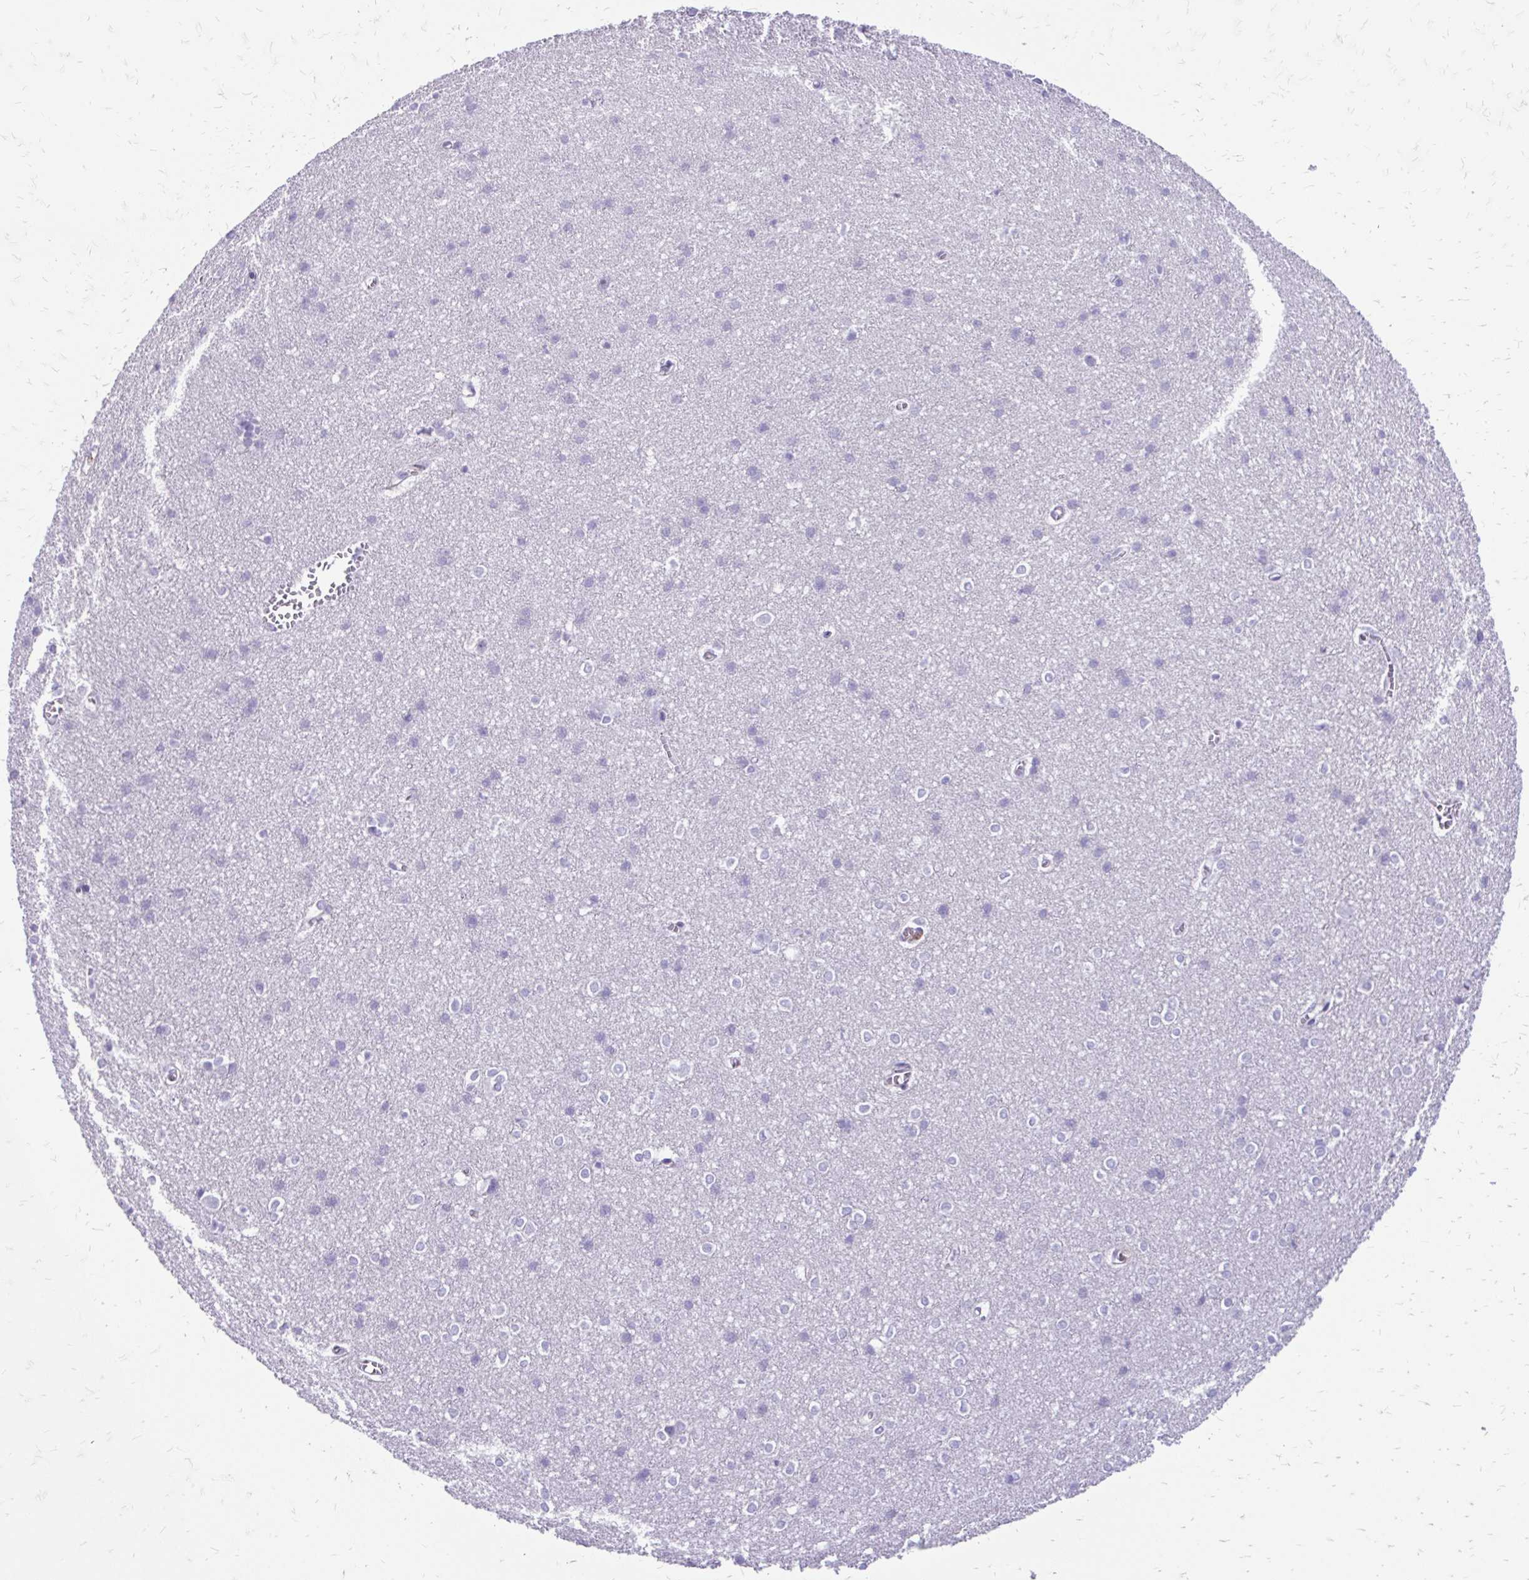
{"staining": {"intensity": "negative", "quantity": "none", "location": "none"}, "tissue": "cerebral cortex", "cell_type": "Endothelial cells", "image_type": "normal", "snomed": [{"axis": "morphology", "description": "Normal tissue, NOS"}, {"axis": "topography", "description": "Cerebral cortex"}], "caption": "A micrograph of human cerebral cortex is negative for staining in endothelial cells.", "gene": "SIGLEC11", "patient": {"sex": "male", "age": 37}}